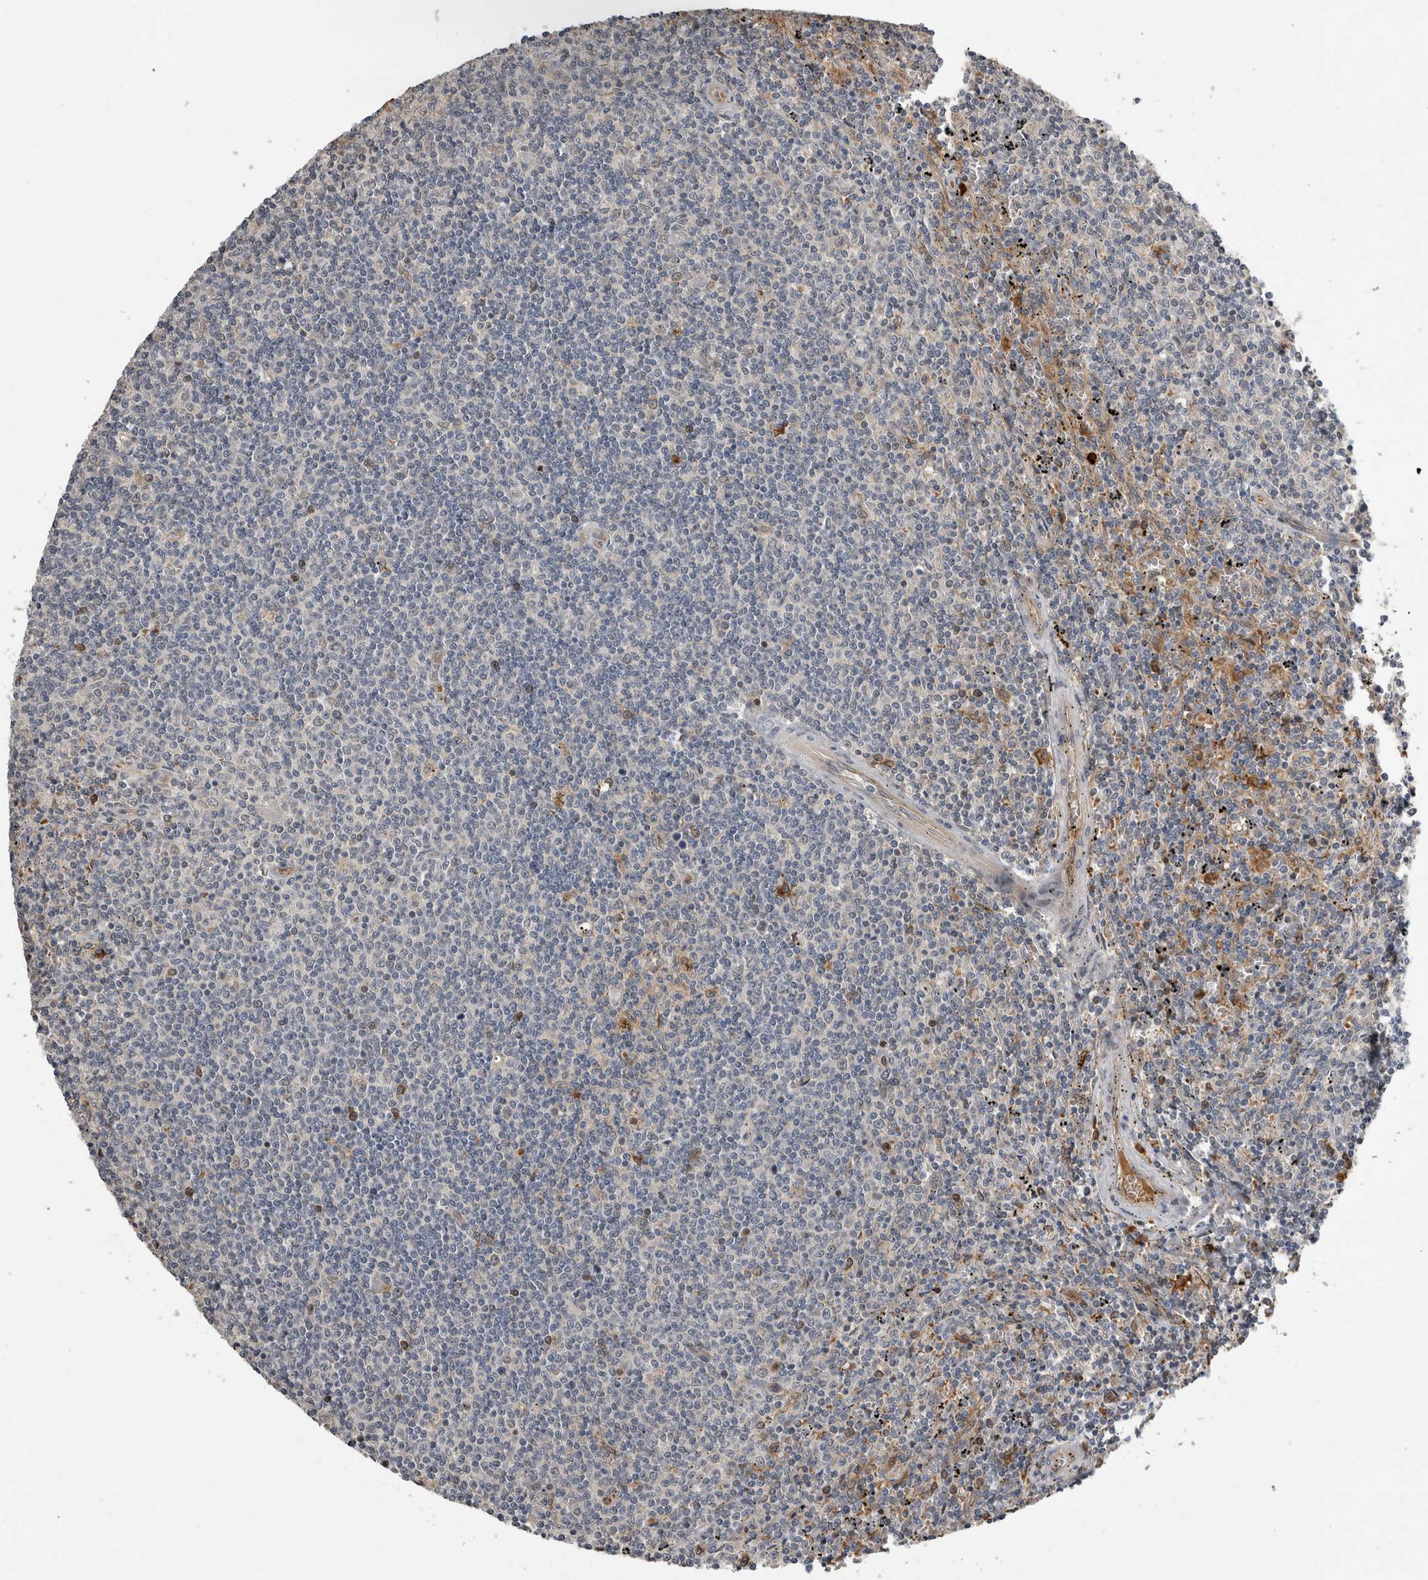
{"staining": {"intensity": "negative", "quantity": "none", "location": "none"}, "tissue": "lymphoma", "cell_type": "Tumor cells", "image_type": "cancer", "snomed": [{"axis": "morphology", "description": "Malignant lymphoma, non-Hodgkin's type, Low grade"}, {"axis": "topography", "description": "Spleen"}], "caption": "The immunohistochemistry (IHC) micrograph has no significant staining in tumor cells of lymphoma tissue. (IHC, brightfield microscopy, high magnification).", "gene": "APOL2", "patient": {"sex": "female", "age": 50}}